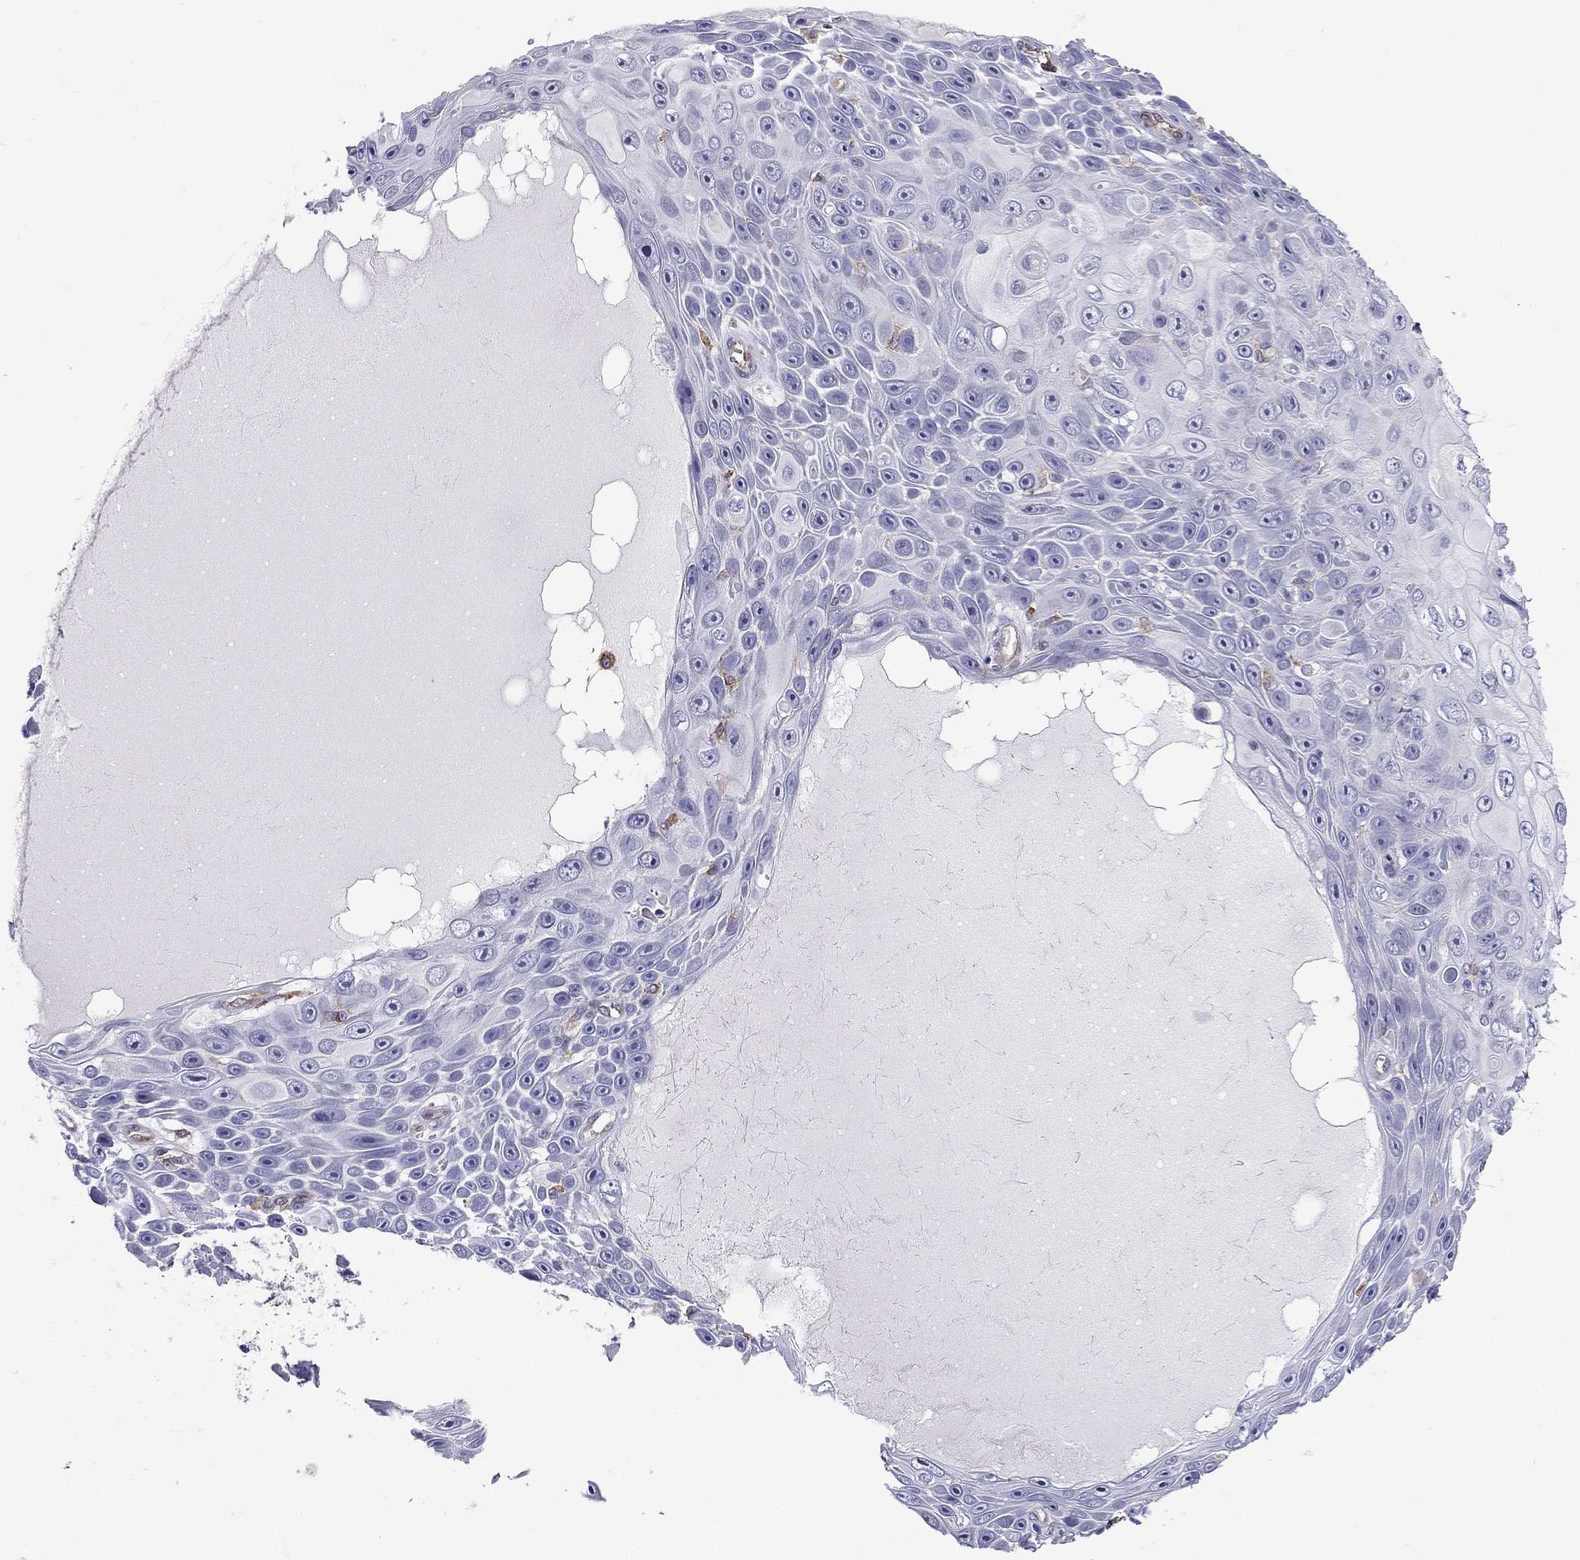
{"staining": {"intensity": "negative", "quantity": "none", "location": "none"}, "tissue": "skin cancer", "cell_type": "Tumor cells", "image_type": "cancer", "snomed": [{"axis": "morphology", "description": "Squamous cell carcinoma, NOS"}, {"axis": "topography", "description": "Skin"}], "caption": "High power microscopy photomicrograph of an immunohistochemistry histopathology image of squamous cell carcinoma (skin), revealing no significant expression in tumor cells.", "gene": "GNAL", "patient": {"sex": "male", "age": 82}}